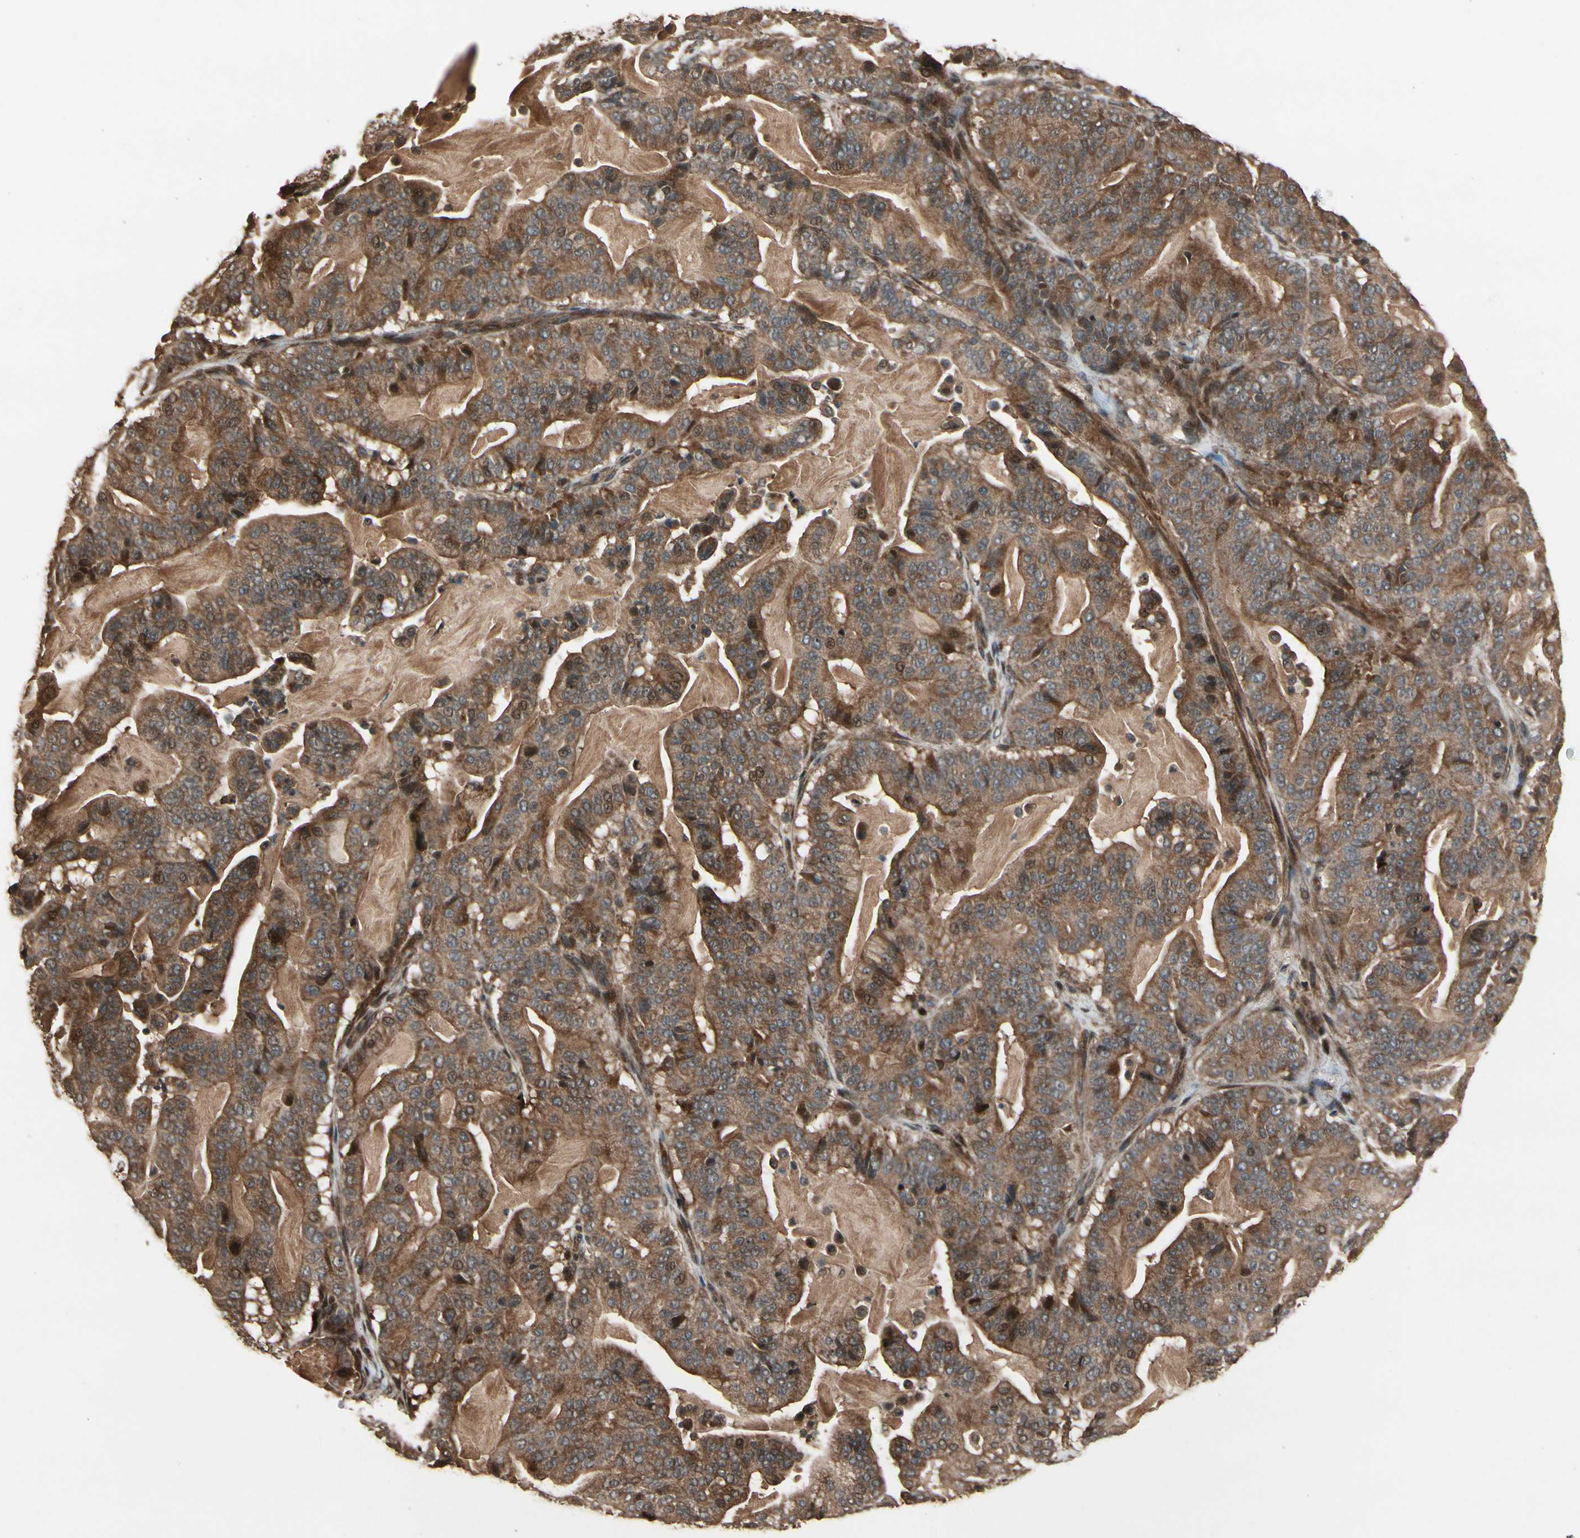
{"staining": {"intensity": "moderate", "quantity": "<25%", "location": "cytoplasmic/membranous,nuclear"}, "tissue": "pancreatic cancer", "cell_type": "Tumor cells", "image_type": "cancer", "snomed": [{"axis": "morphology", "description": "Adenocarcinoma, NOS"}, {"axis": "topography", "description": "Pancreas"}], "caption": "Moderate cytoplasmic/membranous and nuclear protein positivity is seen in approximately <25% of tumor cells in pancreatic cancer.", "gene": "CSF1R", "patient": {"sex": "male", "age": 63}}